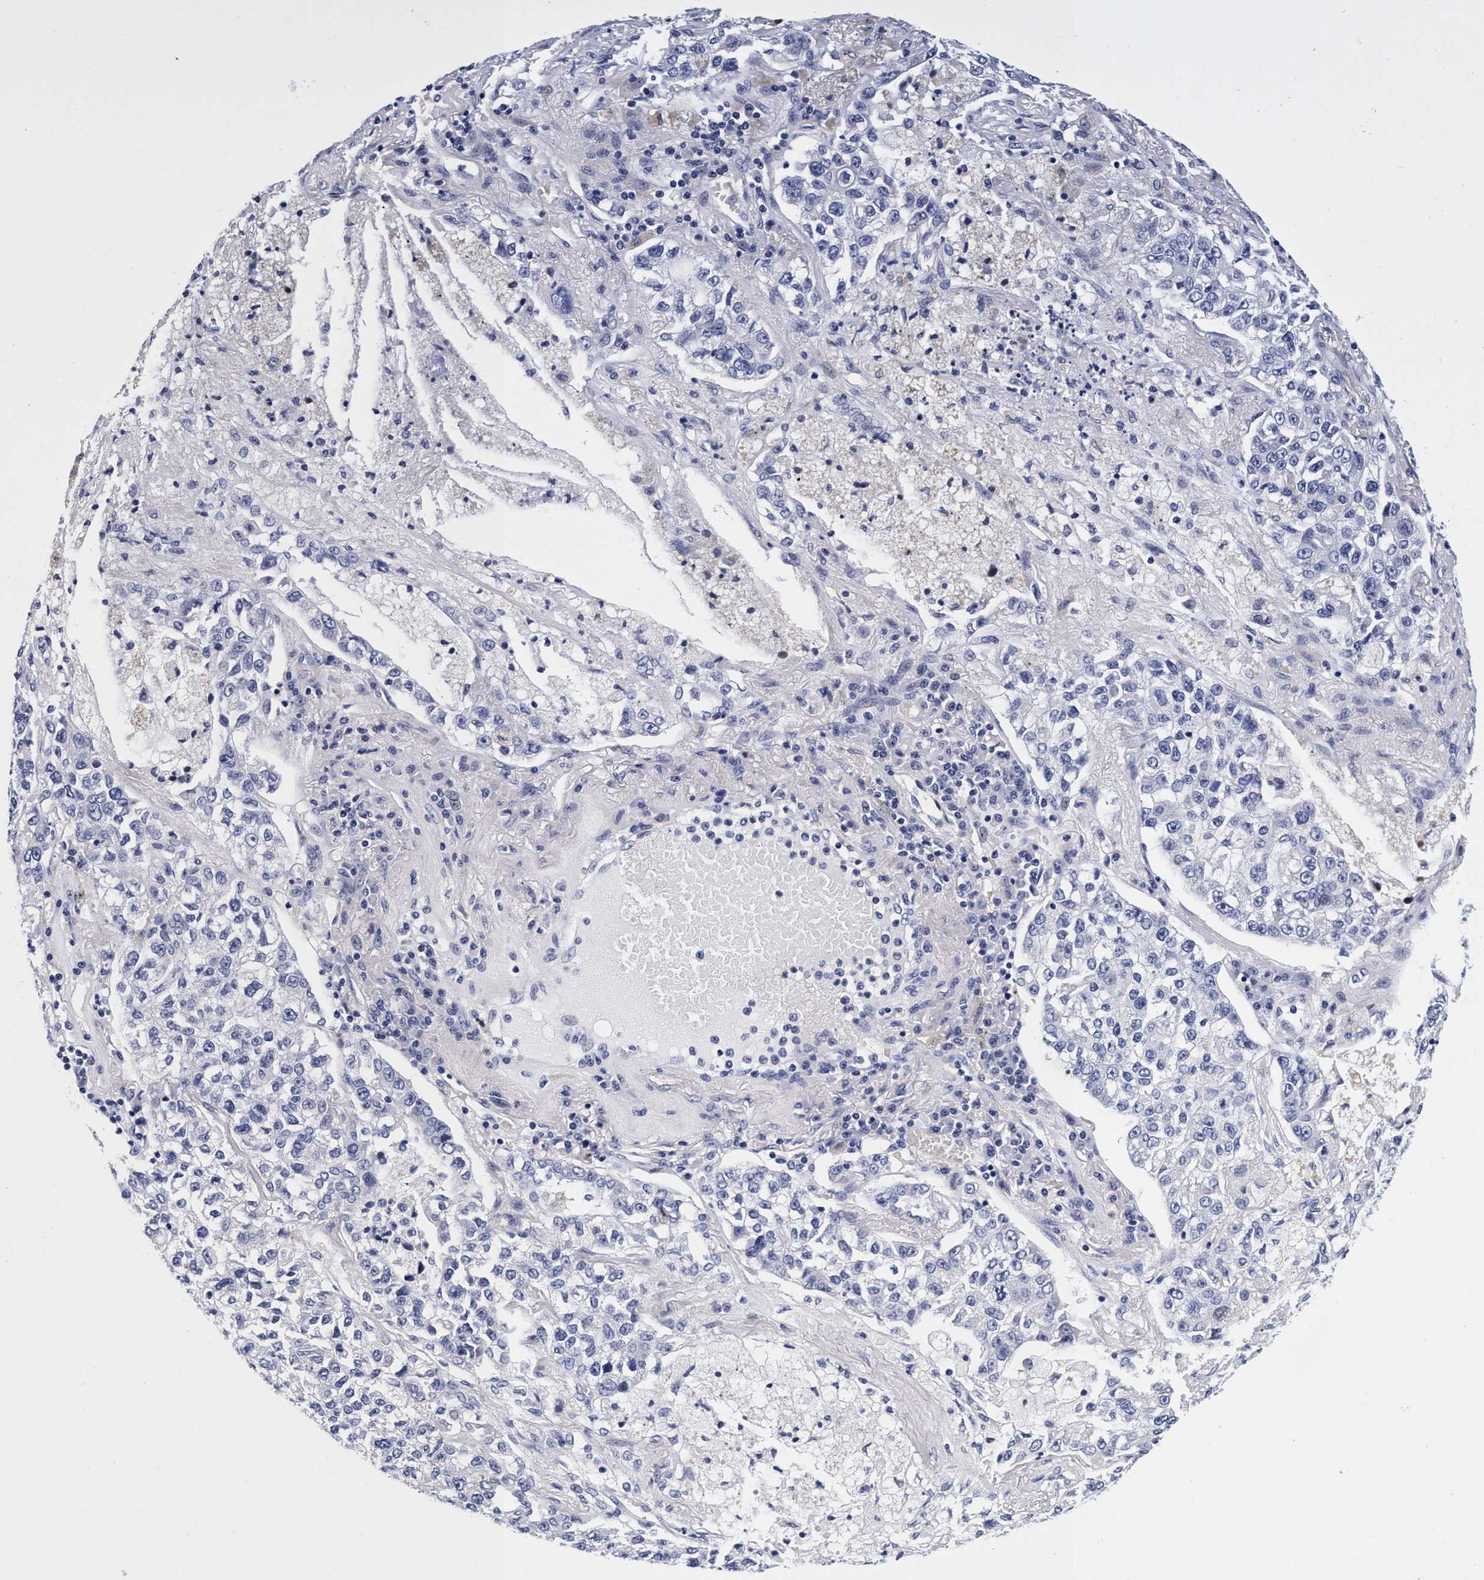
{"staining": {"intensity": "negative", "quantity": "none", "location": "none"}, "tissue": "lung cancer", "cell_type": "Tumor cells", "image_type": "cancer", "snomed": [{"axis": "morphology", "description": "Adenocarcinoma, NOS"}, {"axis": "topography", "description": "Lung"}], "caption": "Adenocarcinoma (lung) stained for a protein using immunohistochemistry exhibits no expression tumor cells.", "gene": "PLPPR1", "patient": {"sex": "male", "age": 49}}